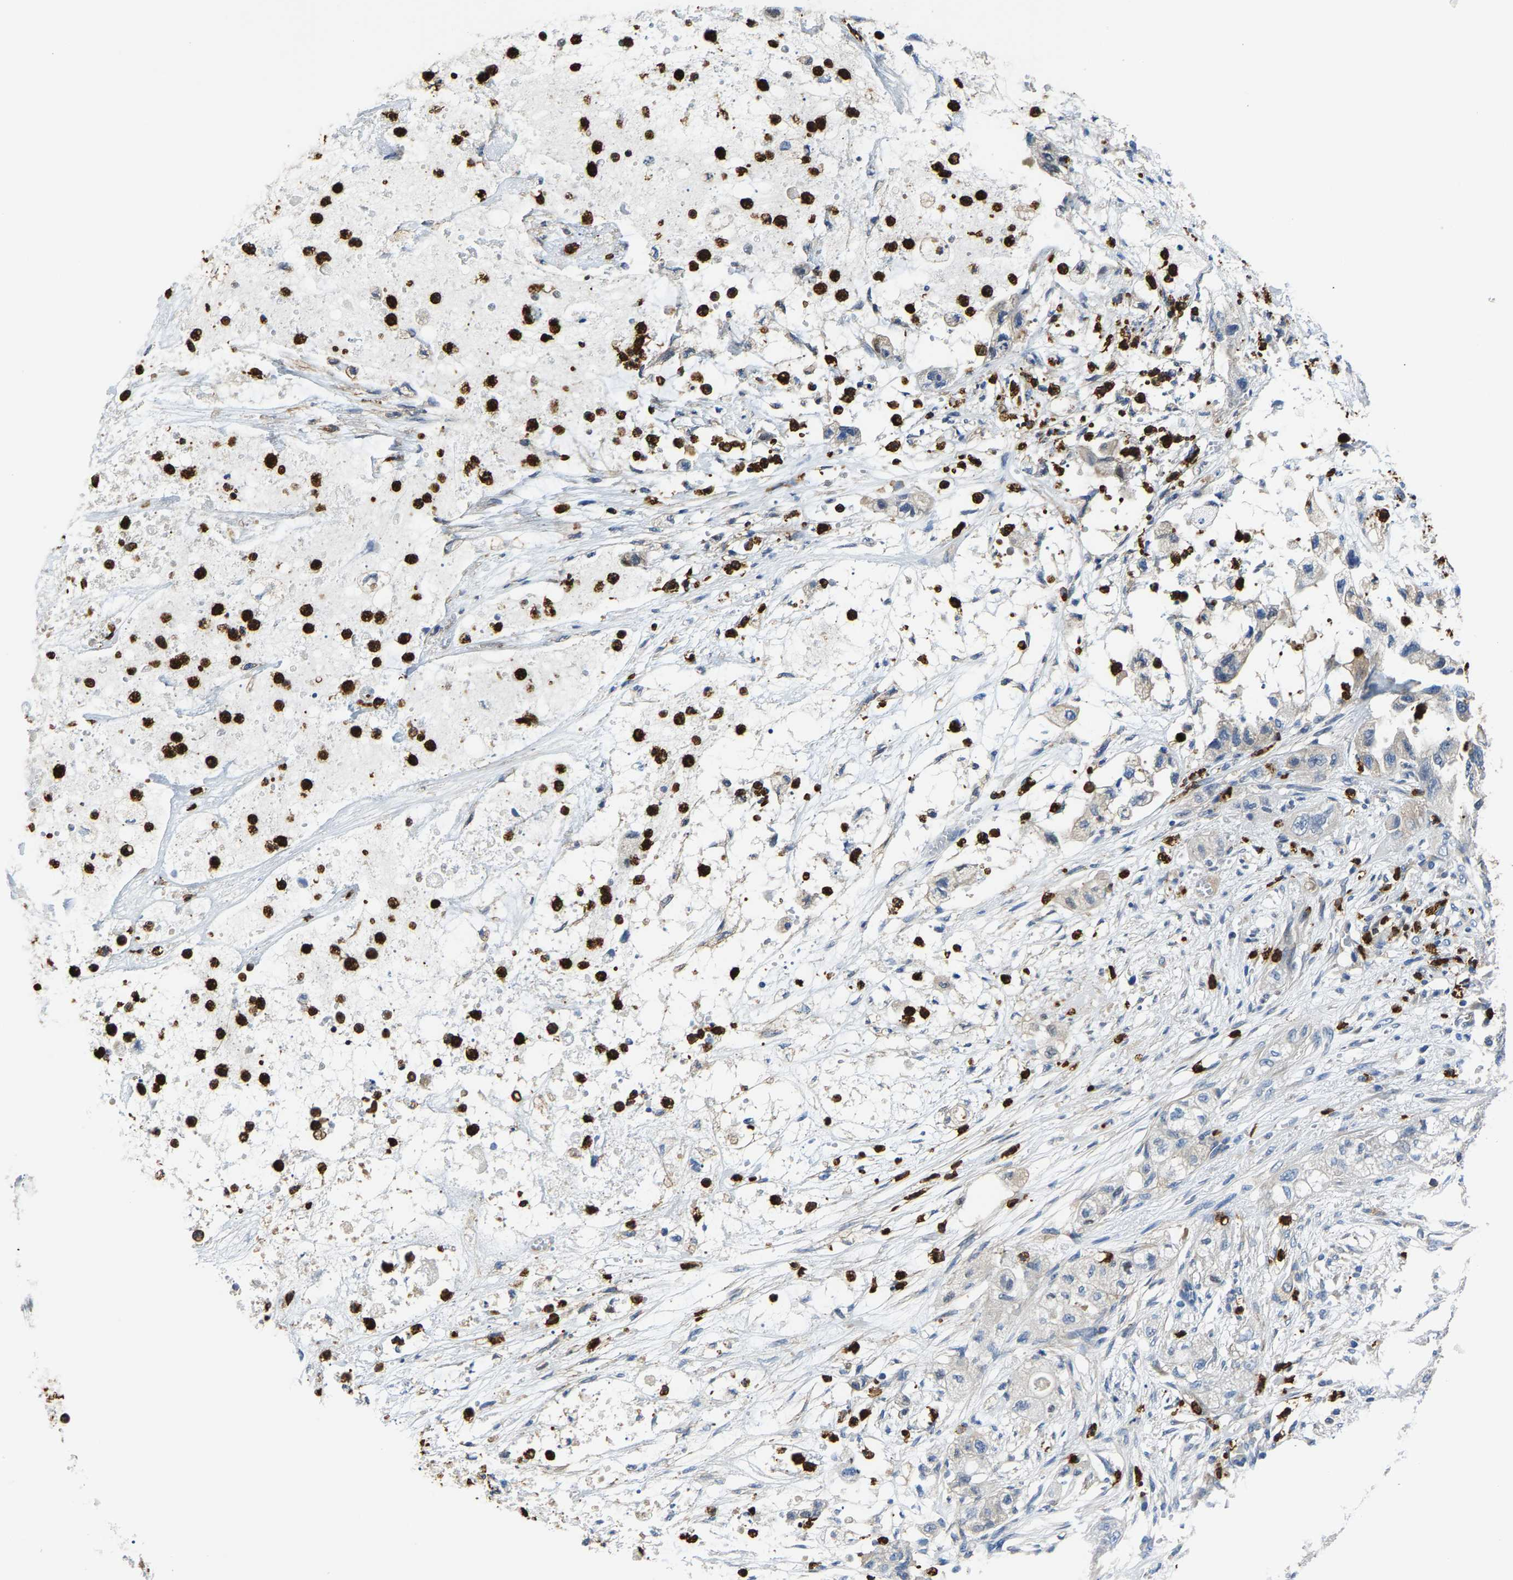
{"staining": {"intensity": "negative", "quantity": "none", "location": "none"}, "tissue": "pancreatic cancer", "cell_type": "Tumor cells", "image_type": "cancer", "snomed": [{"axis": "morphology", "description": "Adenocarcinoma, NOS"}, {"axis": "topography", "description": "Pancreas"}], "caption": "DAB immunohistochemical staining of pancreatic cancer (adenocarcinoma) shows no significant expression in tumor cells.", "gene": "TRAF6", "patient": {"sex": "female", "age": 78}}